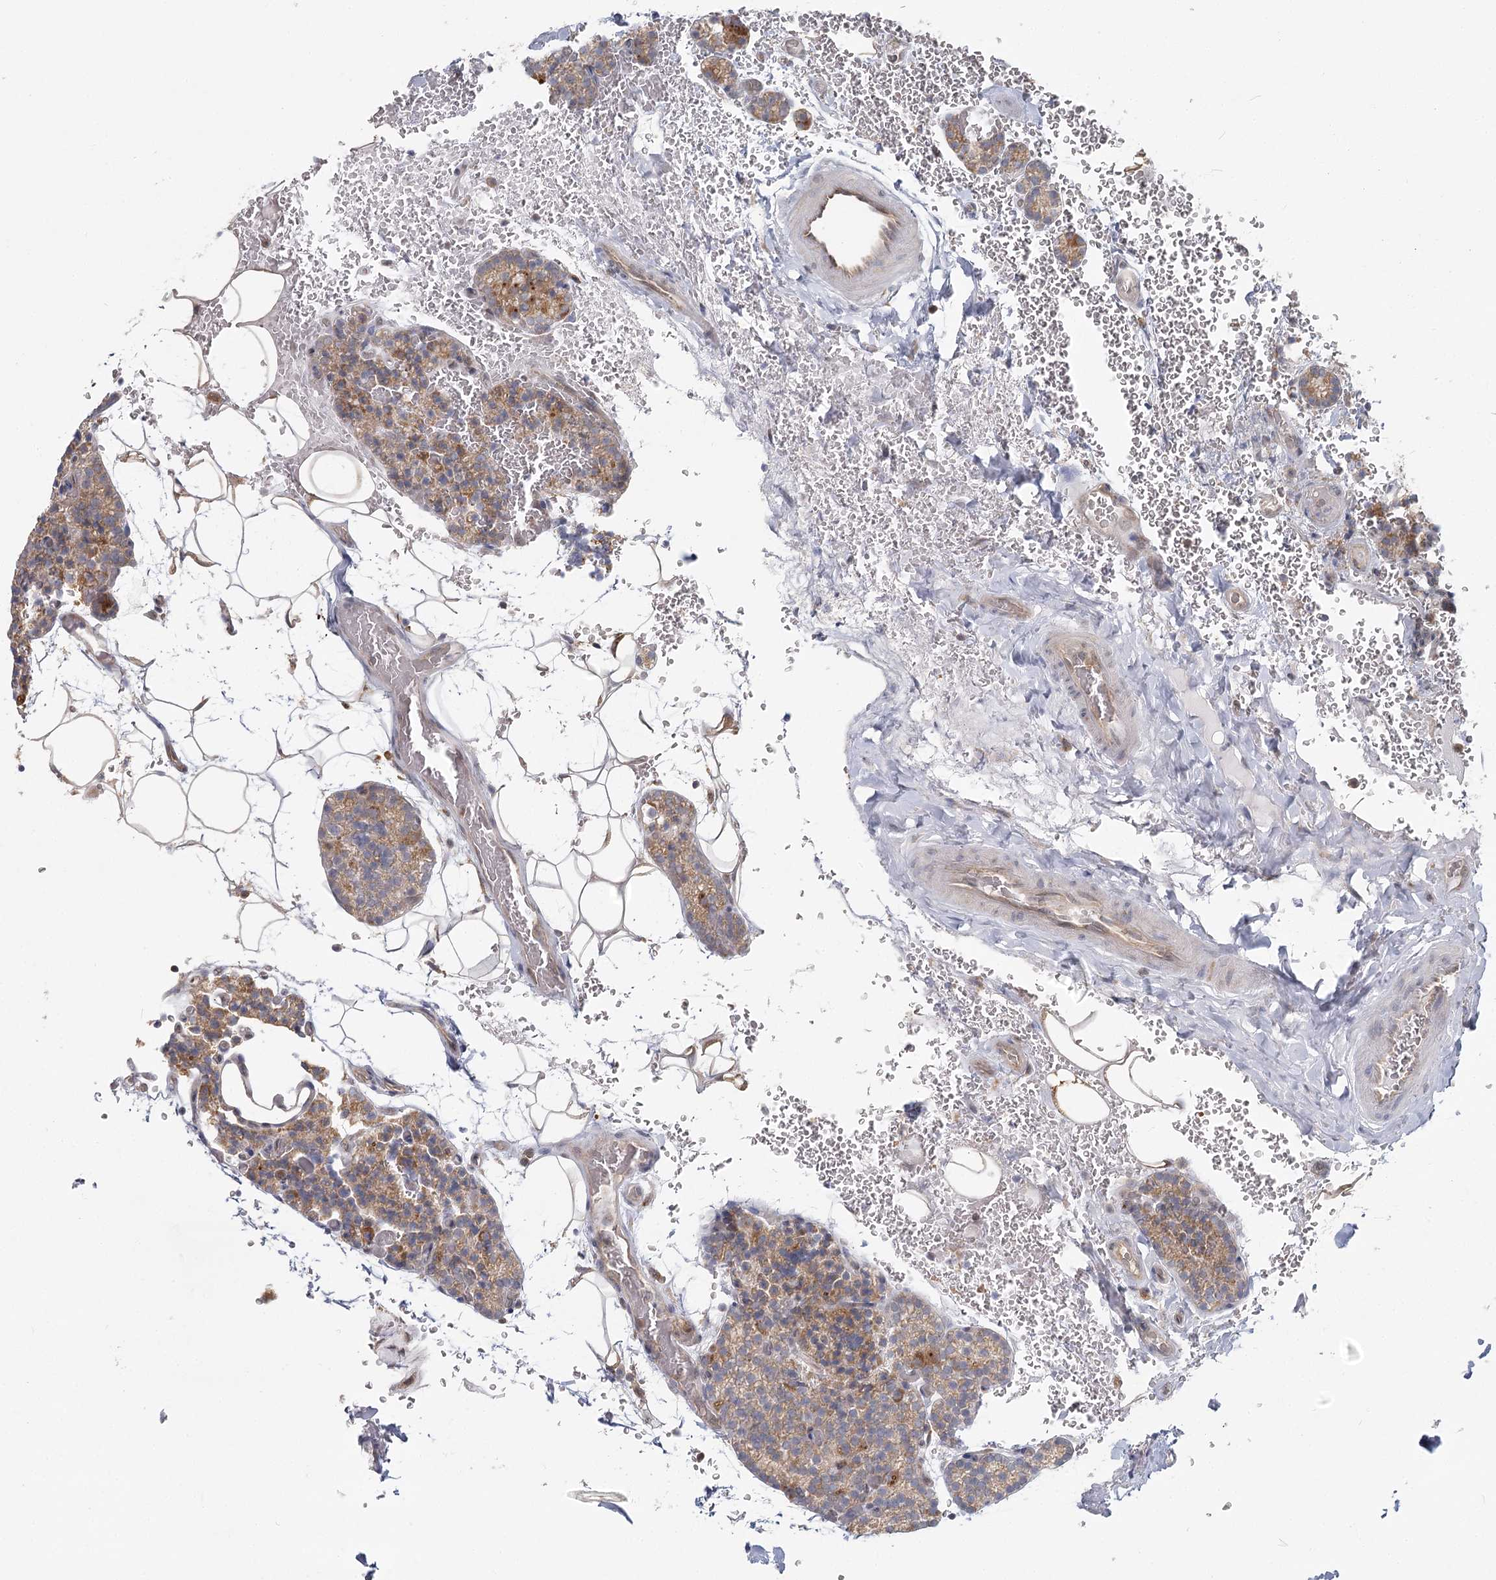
{"staining": {"intensity": "moderate", "quantity": ">75%", "location": "cytoplasmic/membranous"}, "tissue": "parathyroid gland", "cell_type": "Glandular cells", "image_type": "normal", "snomed": [{"axis": "morphology", "description": "Normal tissue, NOS"}, {"axis": "topography", "description": "Parathyroid gland"}], "caption": "Immunohistochemistry staining of unremarkable parathyroid gland, which demonstrates medium levels of moderate cytoplasmic/membranous staining in approximately >75% of glandular cells indicating moderate cytoplasmic/membranous protein staining. The staining was performed using DAB (3,3'-diaminobenzidine) (brown) for protein detection and nuclei were counterstained in hematoxylin (blue).", "gene": "THNSL1", "patient": {"sex": "male", "age": 50}}